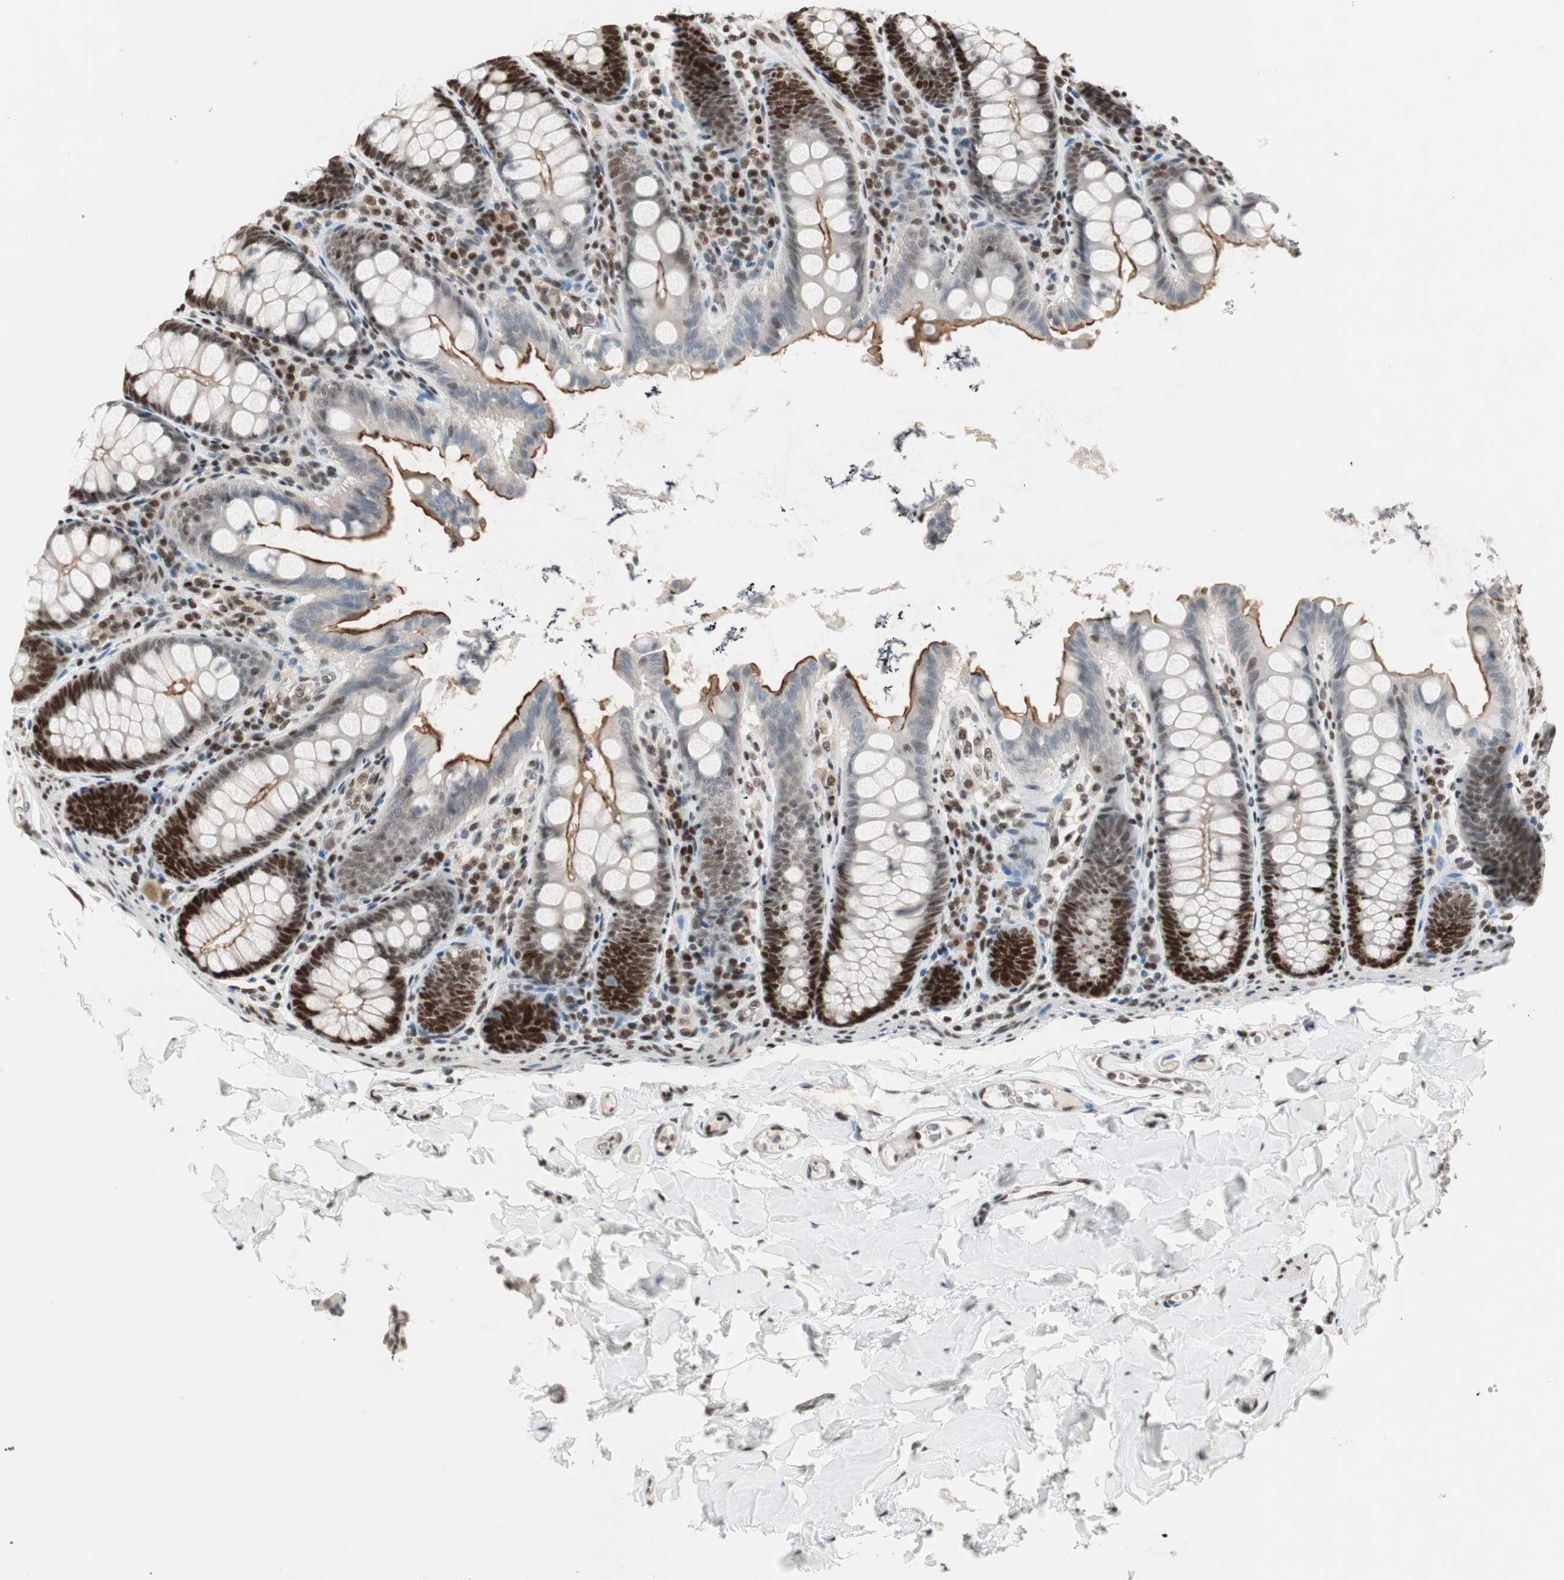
{"staining": {"intensity": "moderate", "quantity": ">75%", "location": "nuclear"}, "tissue": "colon", "cell_type": "Endothelial cells", "image_type": "normal", "snomed": [{"axis": "morphology", "description": "Normal tissue, NOS"}, {"axis": "topography", "description": "Colon"}], "caption": "The histopathology image reveals a brown stain indicating the presence of a protein in the nuclear of endothelial cells in colon.", "gene": "MDC1", "patient": {"sex": "female", "age": 61}}